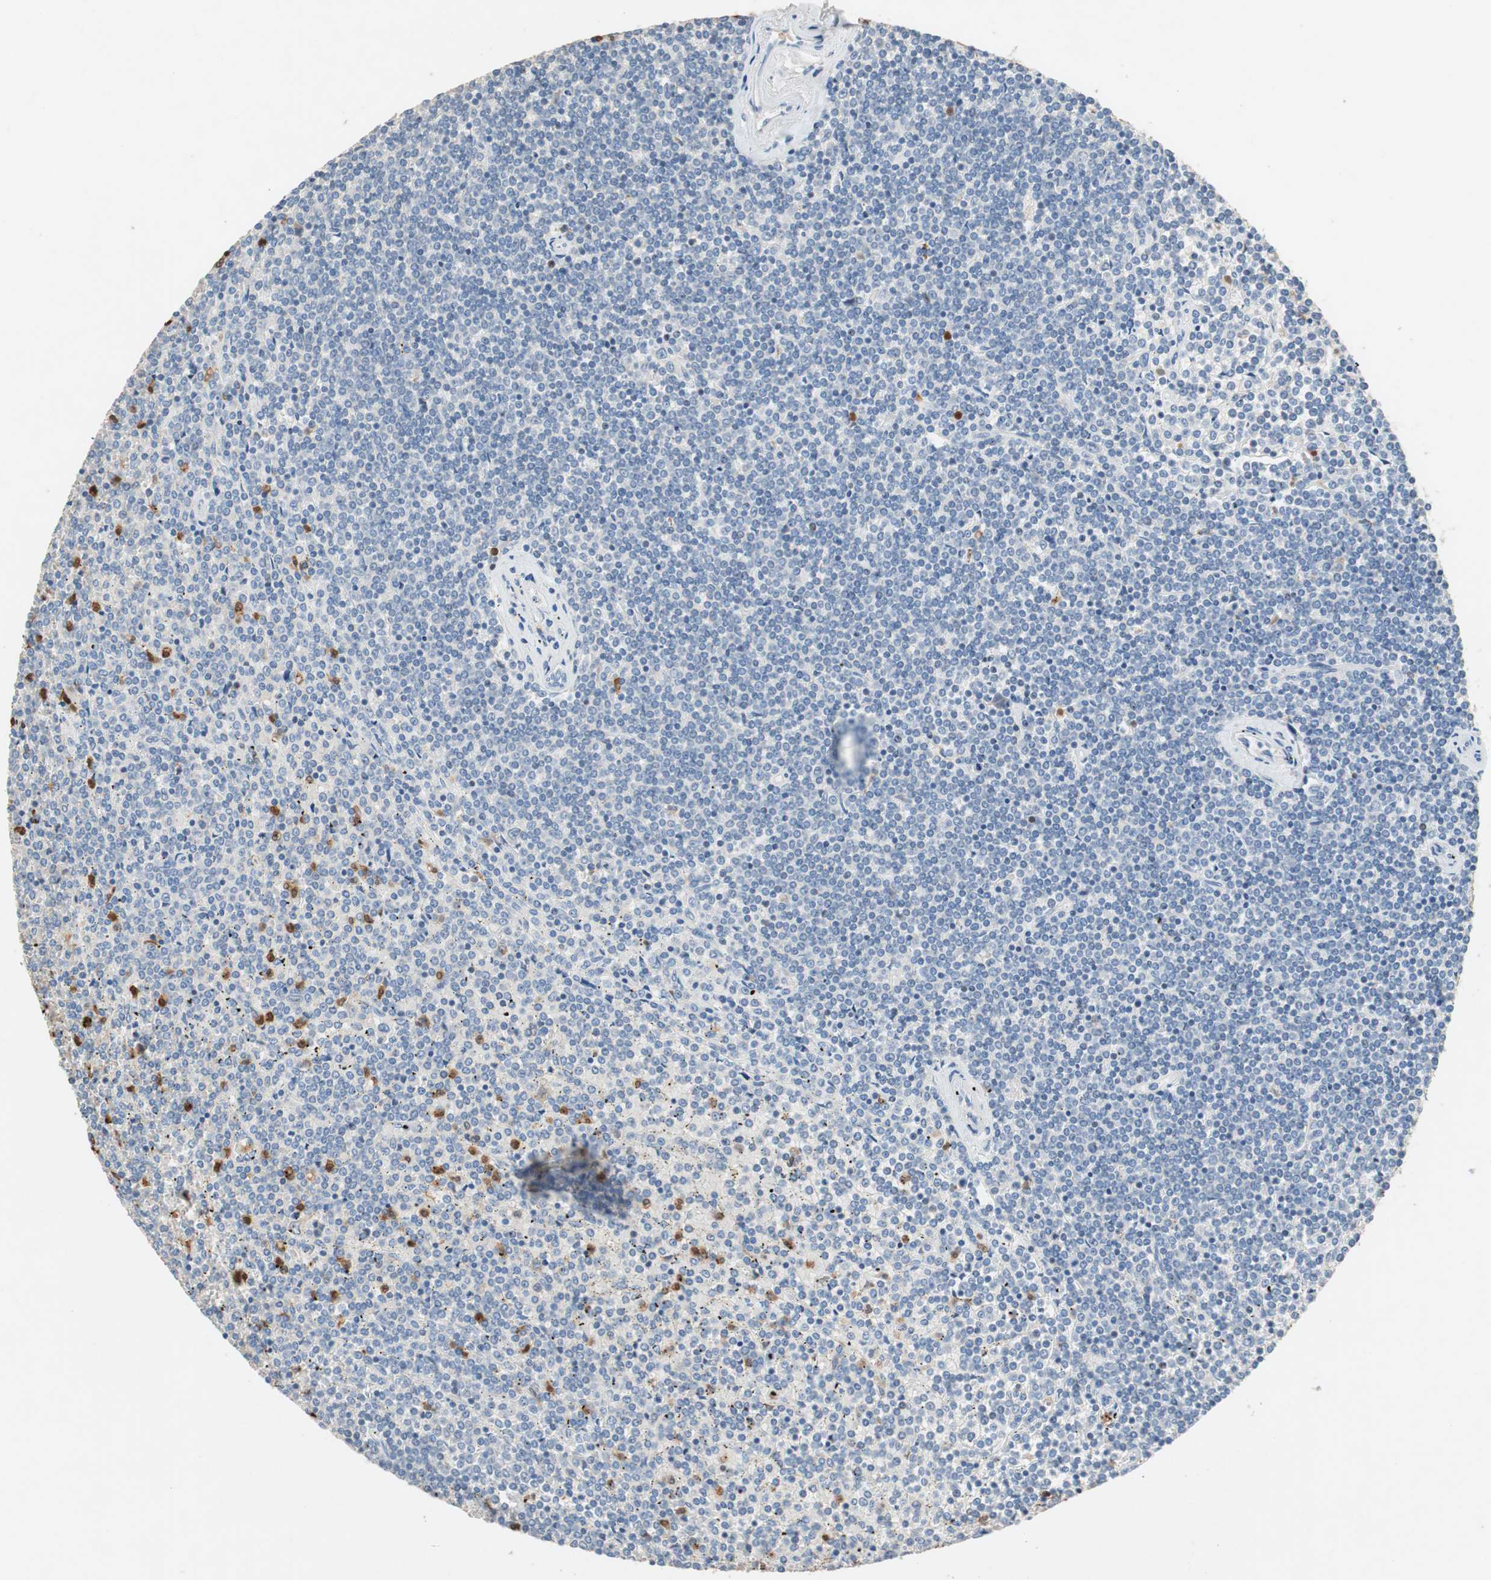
{"staining": {"intensity": "negative", "quantity": "none", "location": "none"}, "tissue": "lymphoma", "cell_type": "Tumor cells", "image_type": "cancer", "snomed": [{"axis": "morphology", "description": "Malignant lymphoma, non-Hodgkin's type, Low grade"}, {"axis": "topography", "description": "Spleen"}], "caption": "The IHC histopathology image has no significant positivity in tumor cells of malignant lymphoma, non-Hodgkin's type (low-grade) tissue.", "gene": "CLEC4D", "patient": {"sex": "female", "age": 19}}